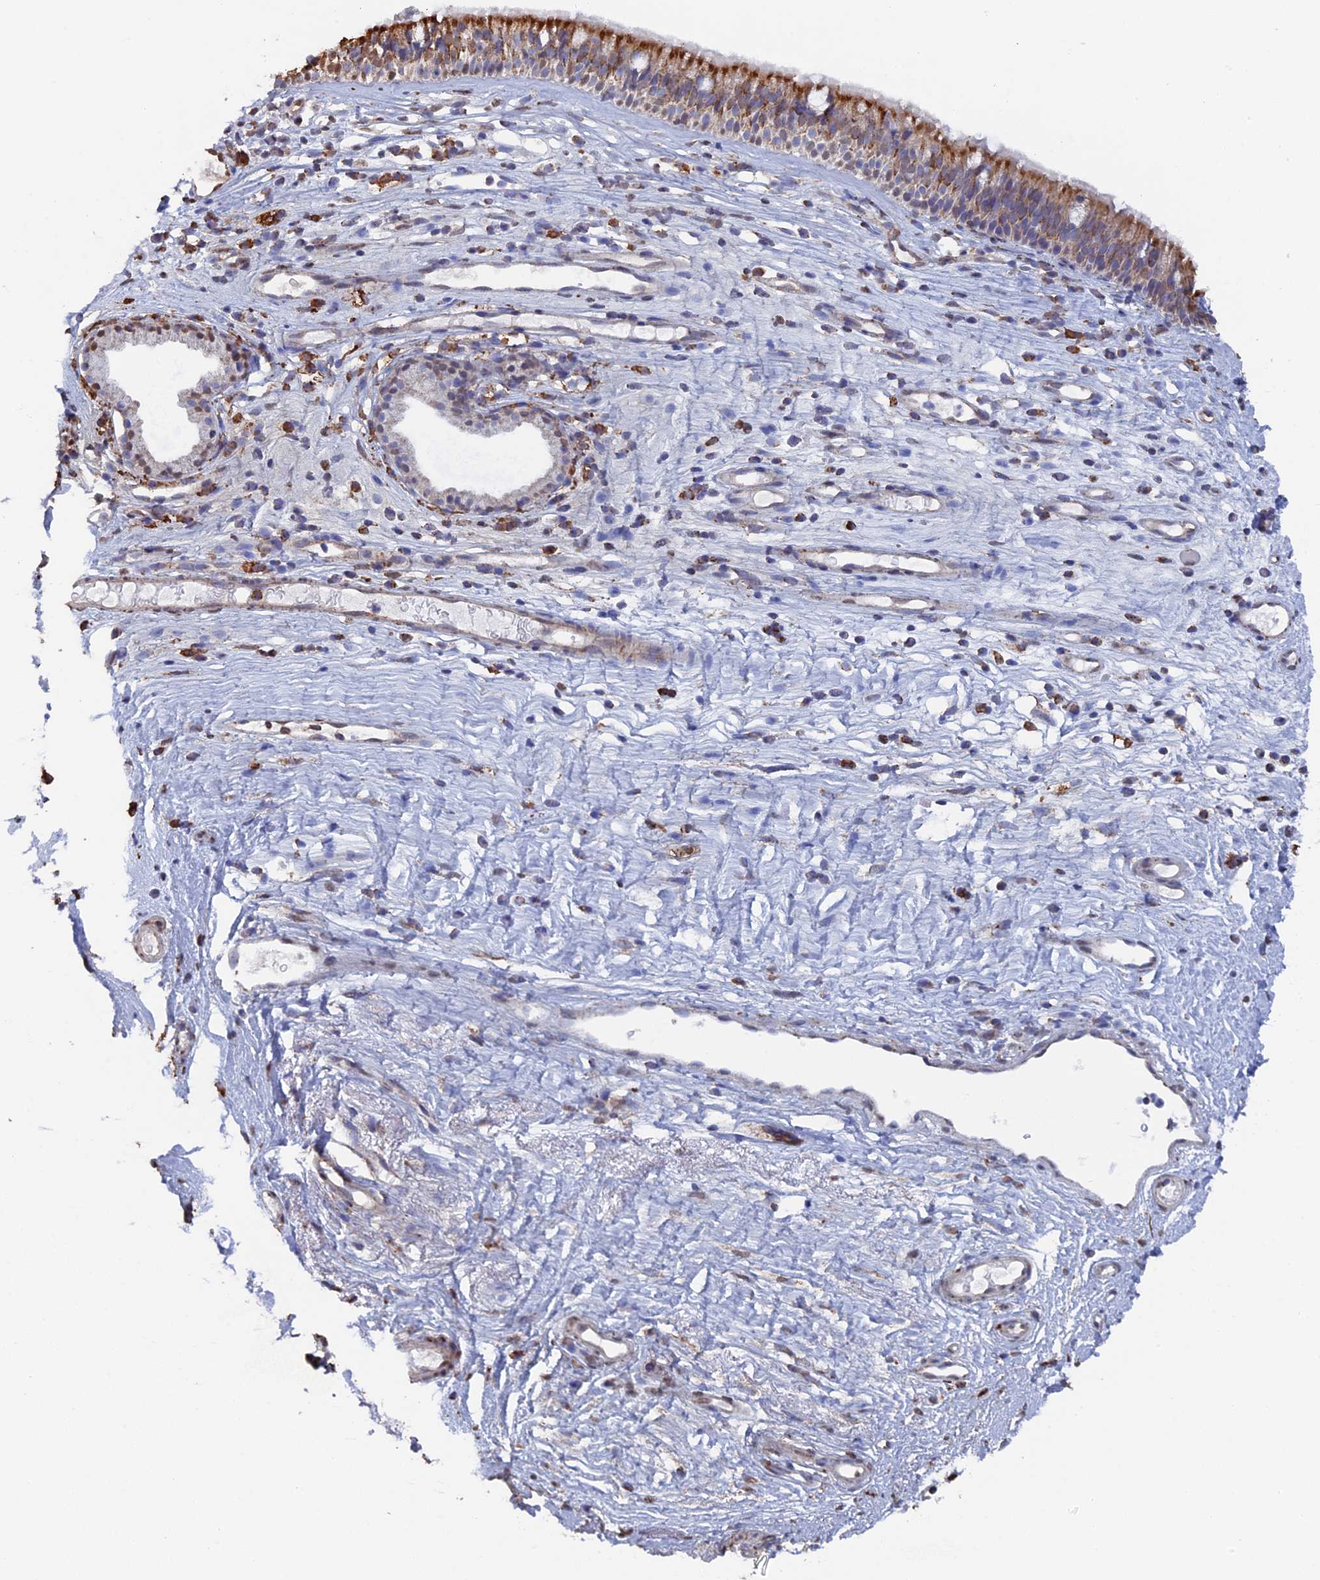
{"staining": {"intensity": "moderate", "quantity": ">75%", "location": "cytoplasmic/membranous,nuclear"}, "tissue": "nasopharynx", "cell_type": "Respiratory epithelial cells", "image_type": "normal", "snomed": [{"axis": "morphology", "description": "Normal tissue, NOS"}, {"axis": "morphology", "description": "Inflammation, NOS"}, {"axis": "morphology", "description": "Malignant melanoma, Metastatic site"}, {"axis": "topography", "description": "Nasopharynx"}], "caption": "Protein expression by immunohistochemistry displays moderate cytoplasmic/membranous,nuclear staining in approximately >75% of respiratory epithelial cells in unremarkable nasopharynx.", "gene": "SMG9", "patient": {"sex": "male", "age": 70}}